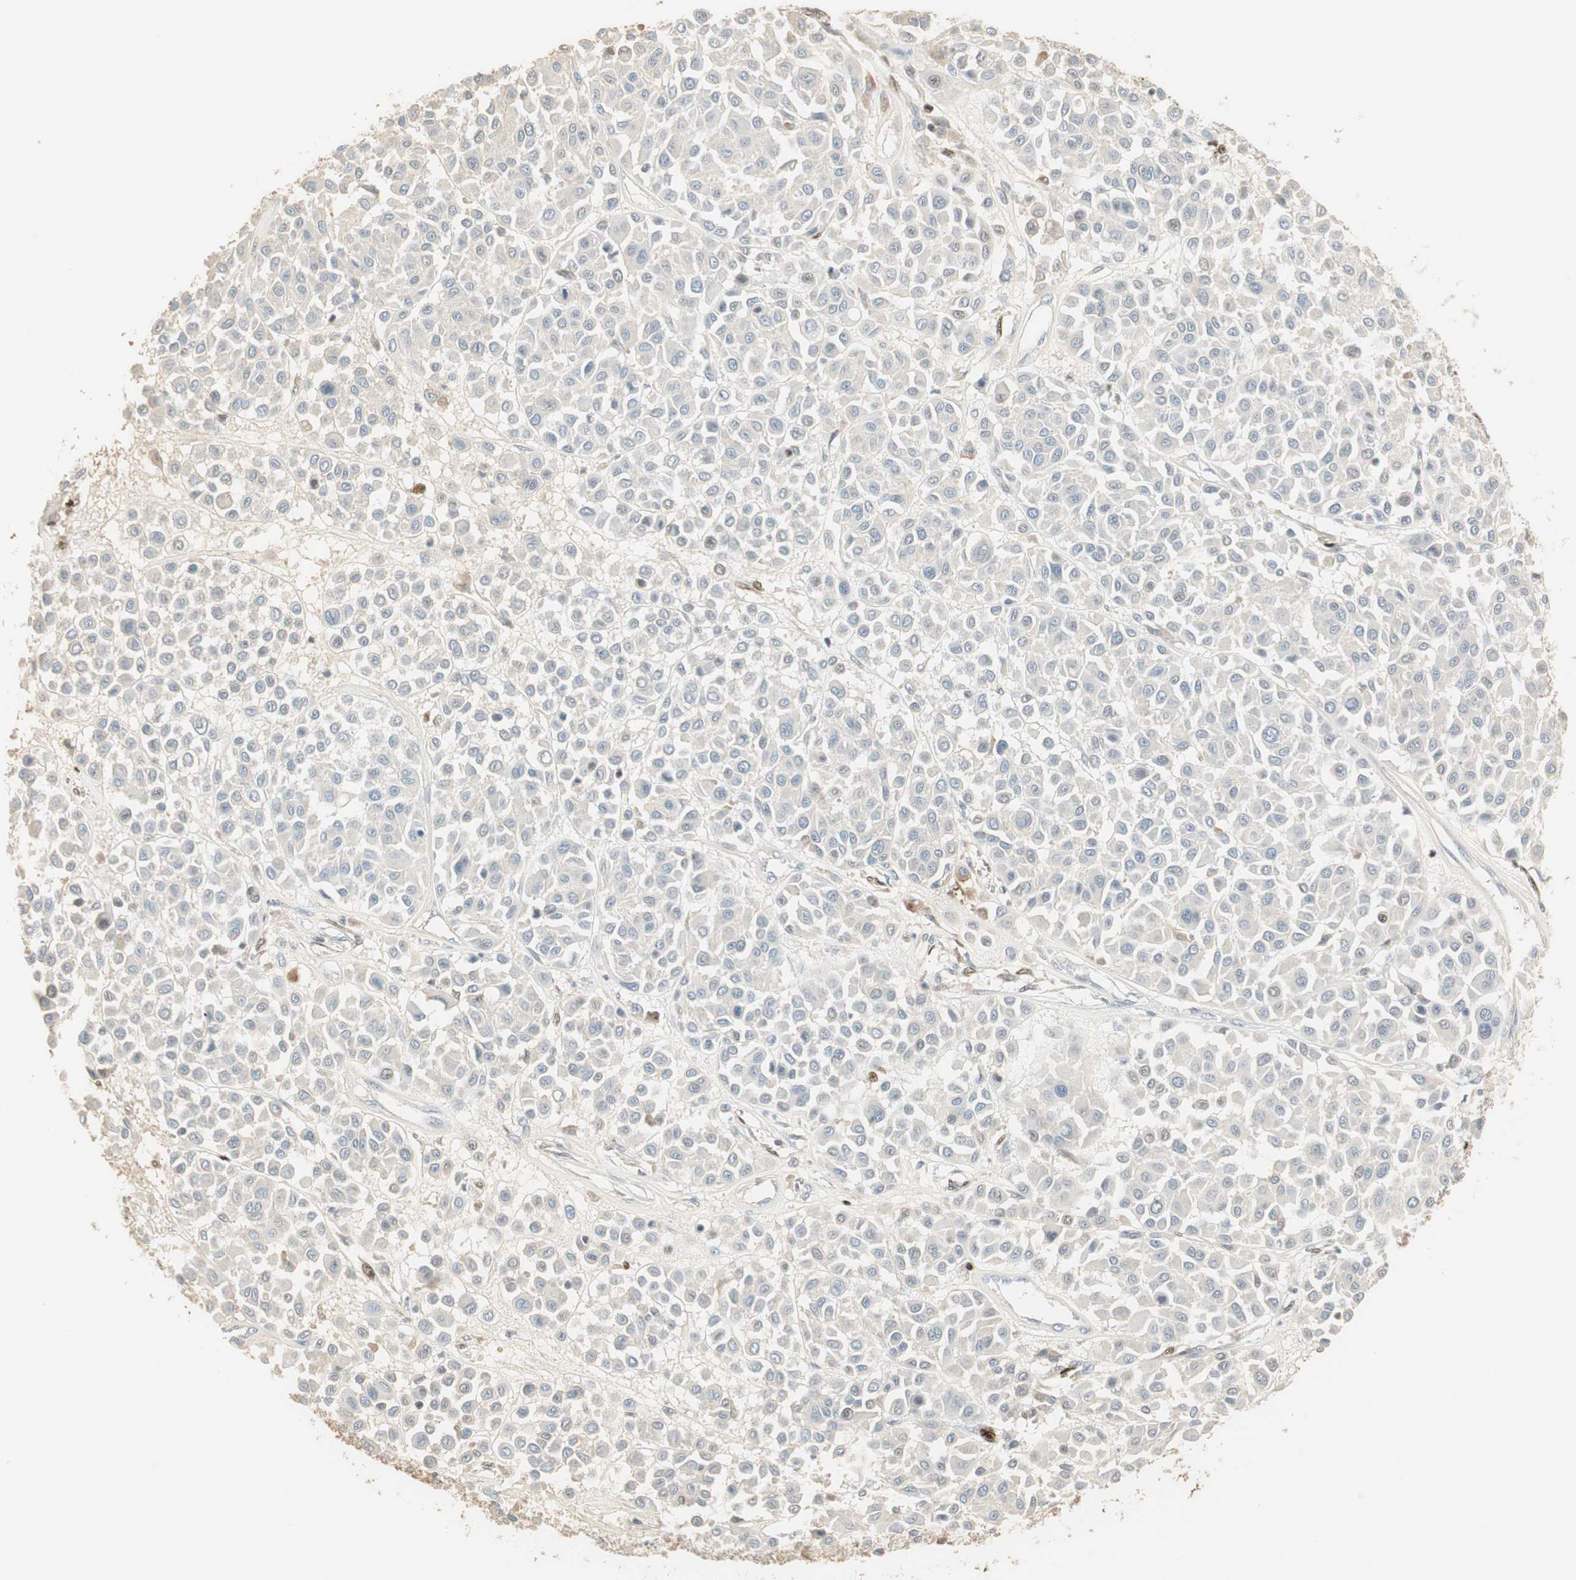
{"staining": {"intensity": "negative", "quantity": "none", "location": "none"}, "tissue": "melanoma", "cell_type": "Tumor cells", "image_type": "cancer", "snomed": [{"axis": "morphology", "description": "Malignant melanoma, Metastatic site"}, {"axis": "topography", "description": "Soft tissue"}], "caption": "A photomicrograph of human malignant melanoma (metastatic site) is negative for staining in tumor cells.", "gene": "RUNX2", "patient": {"sex": "male", "age": 41}}